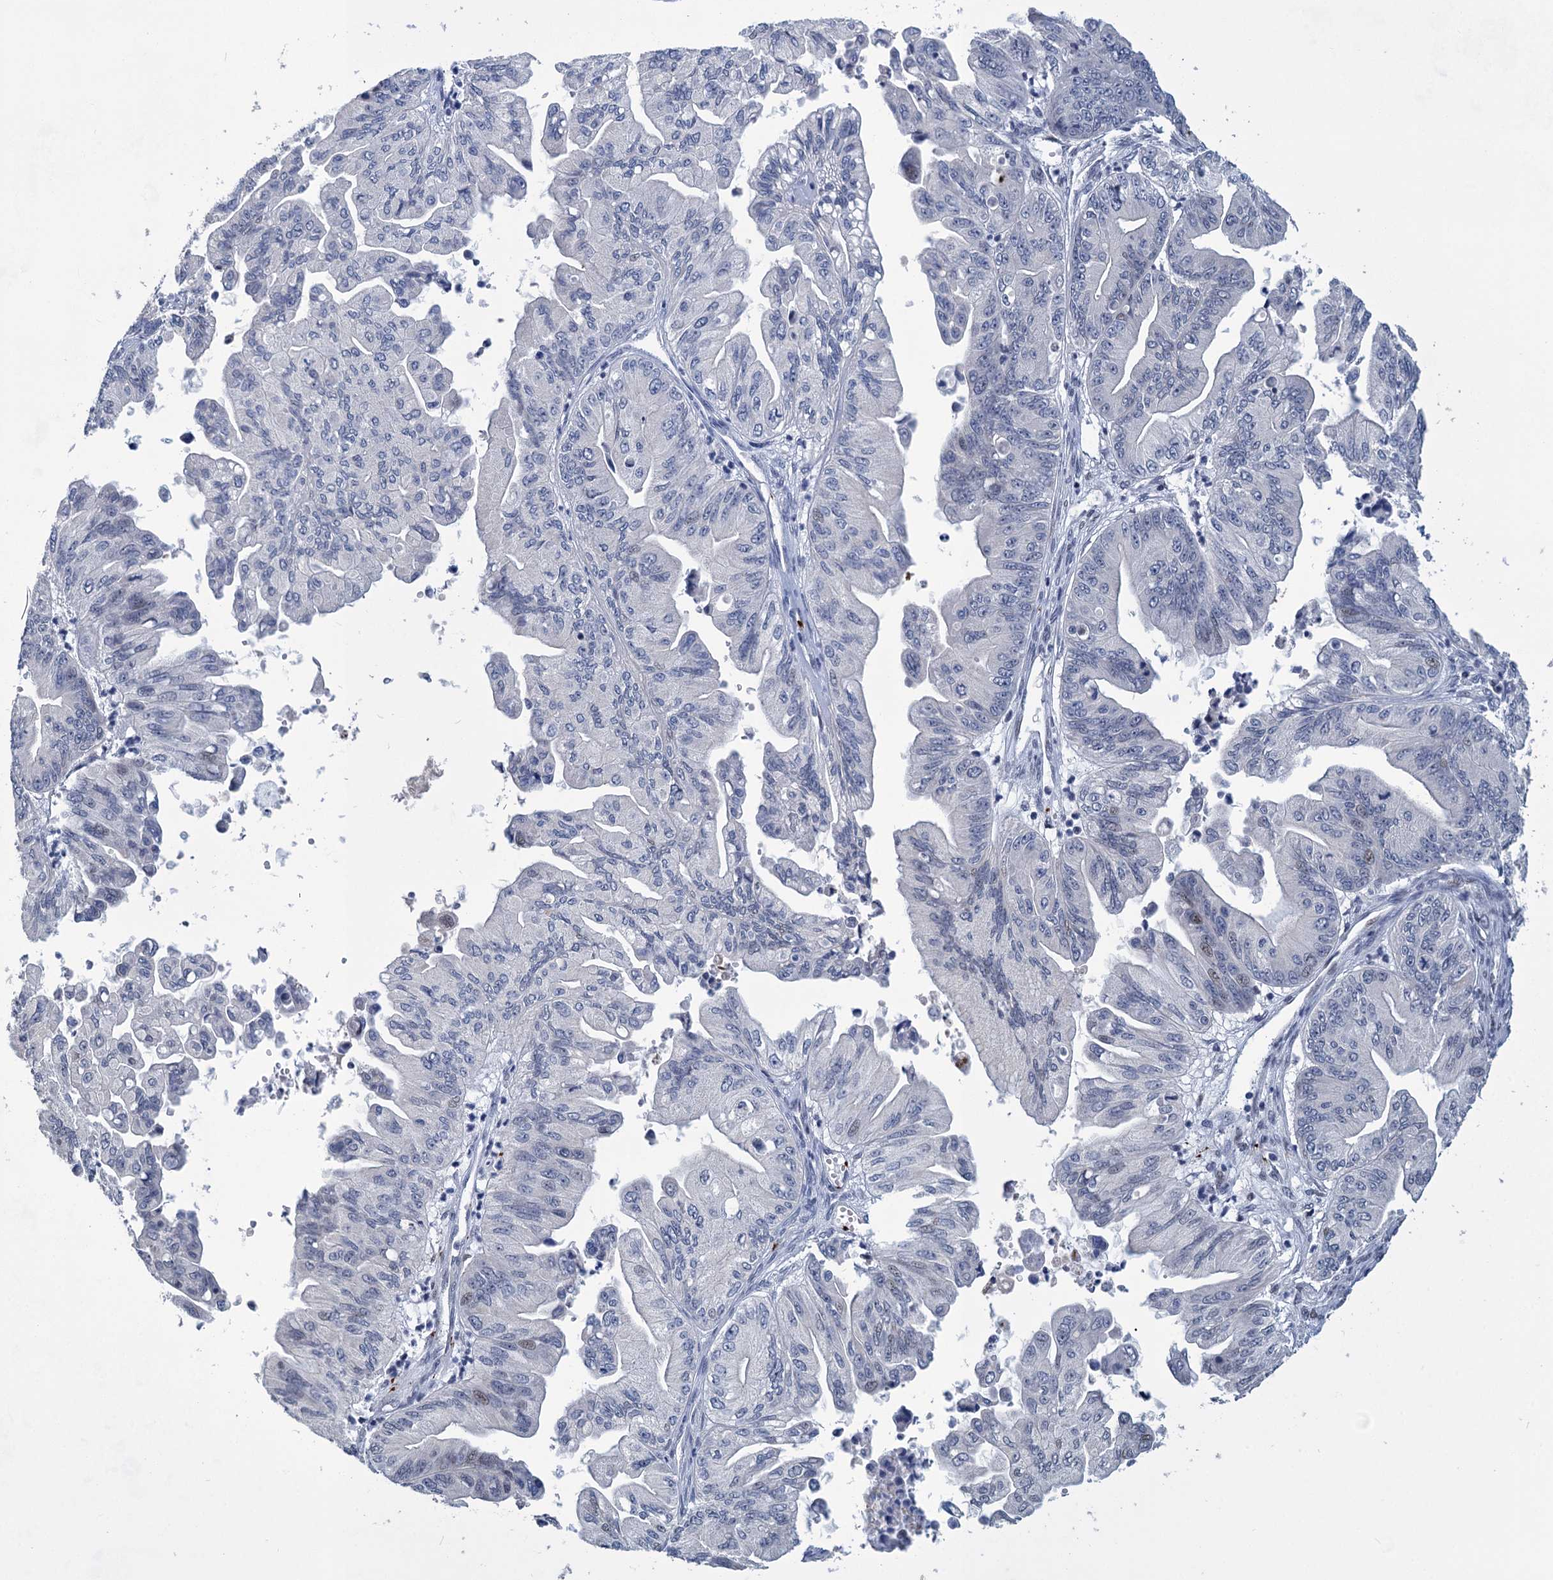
{"staining": {"intensity": "weak", "quantity": "<25%", "location": "nuclear"}, "tissue": "ovarian cancer", "cell_type": "Tumor cells", "image_type": "cancer", "snomed": [{"axis": "morphology", "description": "Cystadenocarcinoma, mucinous, NOS"}, {"axis": "topography", "description": "Ovary"}], "caption": "There is no significant expression in tumor cells of mucinous cystadenocarcinoma (ovarian). Nuclei are stained in blue.", "gene": "MON2", "patient": {"sex": "female", "age": 71}}